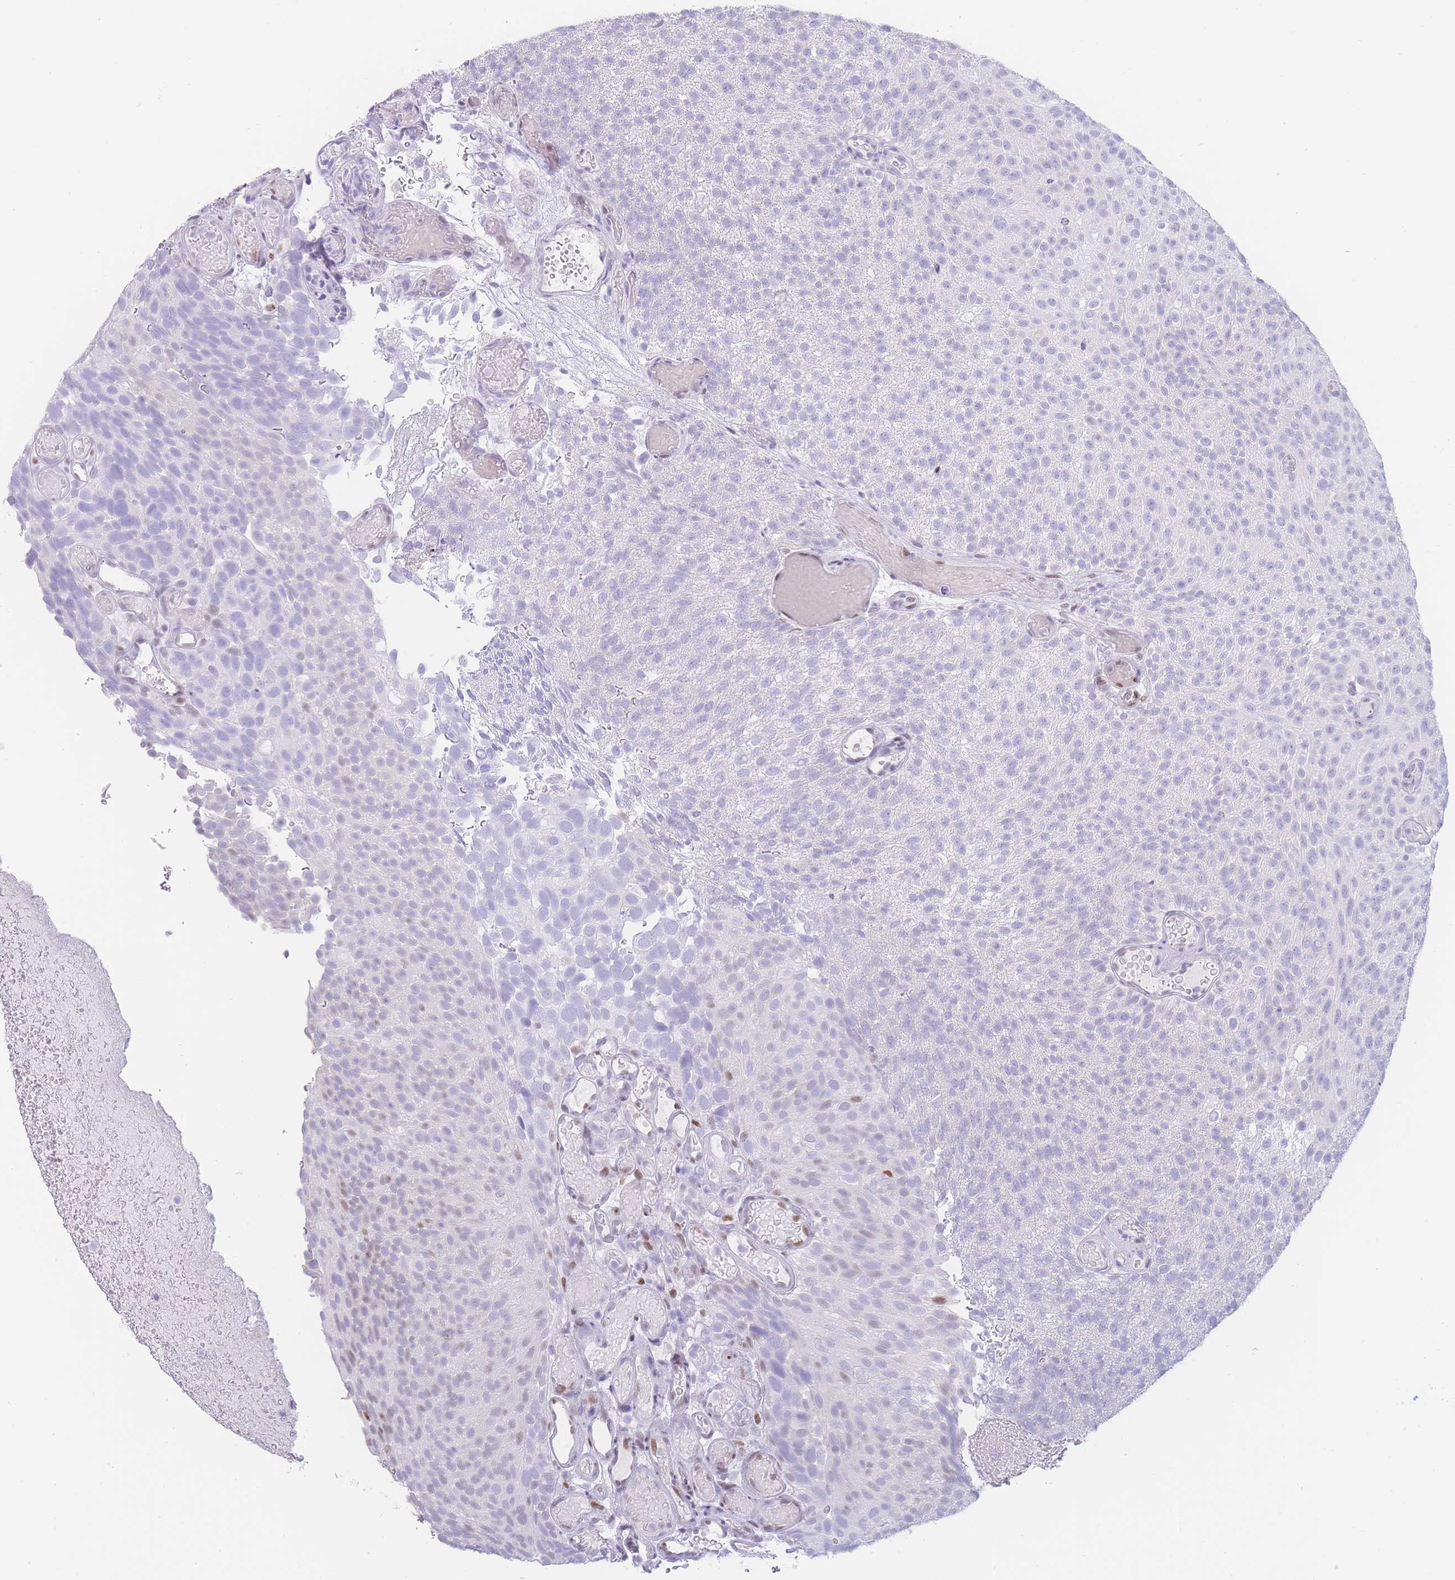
{"staining": {"intensity": "negative", "quantity": "none", "location": "none"}, "tissue": "urothelial cancer", "cell_type": "Tumor cells", "image_type": "cancer", "snomed": [{"axis": "morphology", "description": "Urothelial carcinoma, Low grade"}, {"axis": "topography", "description": "Urinary bladder"}], "caption": "Immunohistochemistry of urothelial cancer exhibits no expression in tumor cells.", "gene": "PSMB5", "patient": {"sex": "male", "age": 78}}